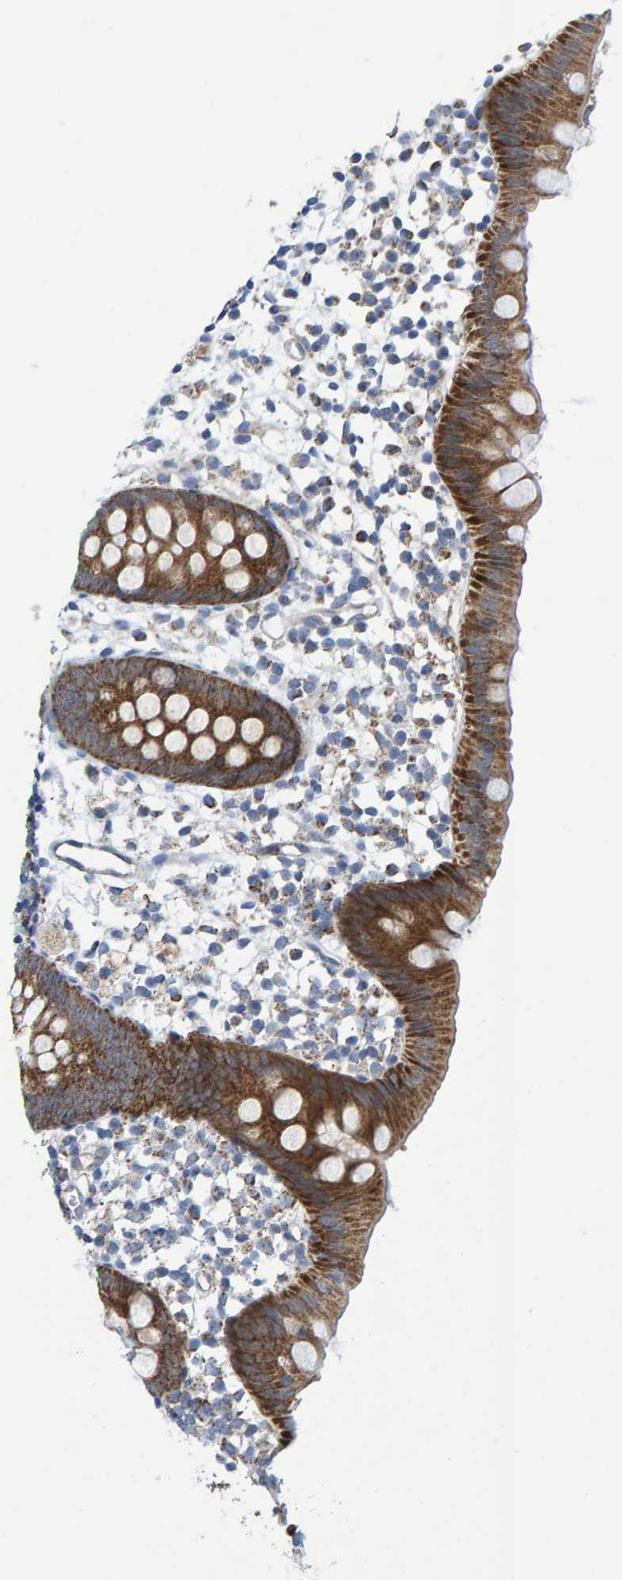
{"staining": {"intensity": "strong", "quantity": ">75%", "location": "cytoplasmic/membranous"}, "tissue": "appendix", "cell_type": "Glandular cells", "image_type": "normal", "snomed": [{"axis": "morphology", "description": "Normal tissue, NOS"}, {"axis": "topography", "description": "Appendix"}], "caption": "High-power microscopy captured an immunohistochemistry micrograph of unremarkable appendix, revealing strong cytoplasmic/membranous expression in approximately >75% of glandular cells.", "gene": "MRPS7", "patient": {"sex": "female", "age": 20}}